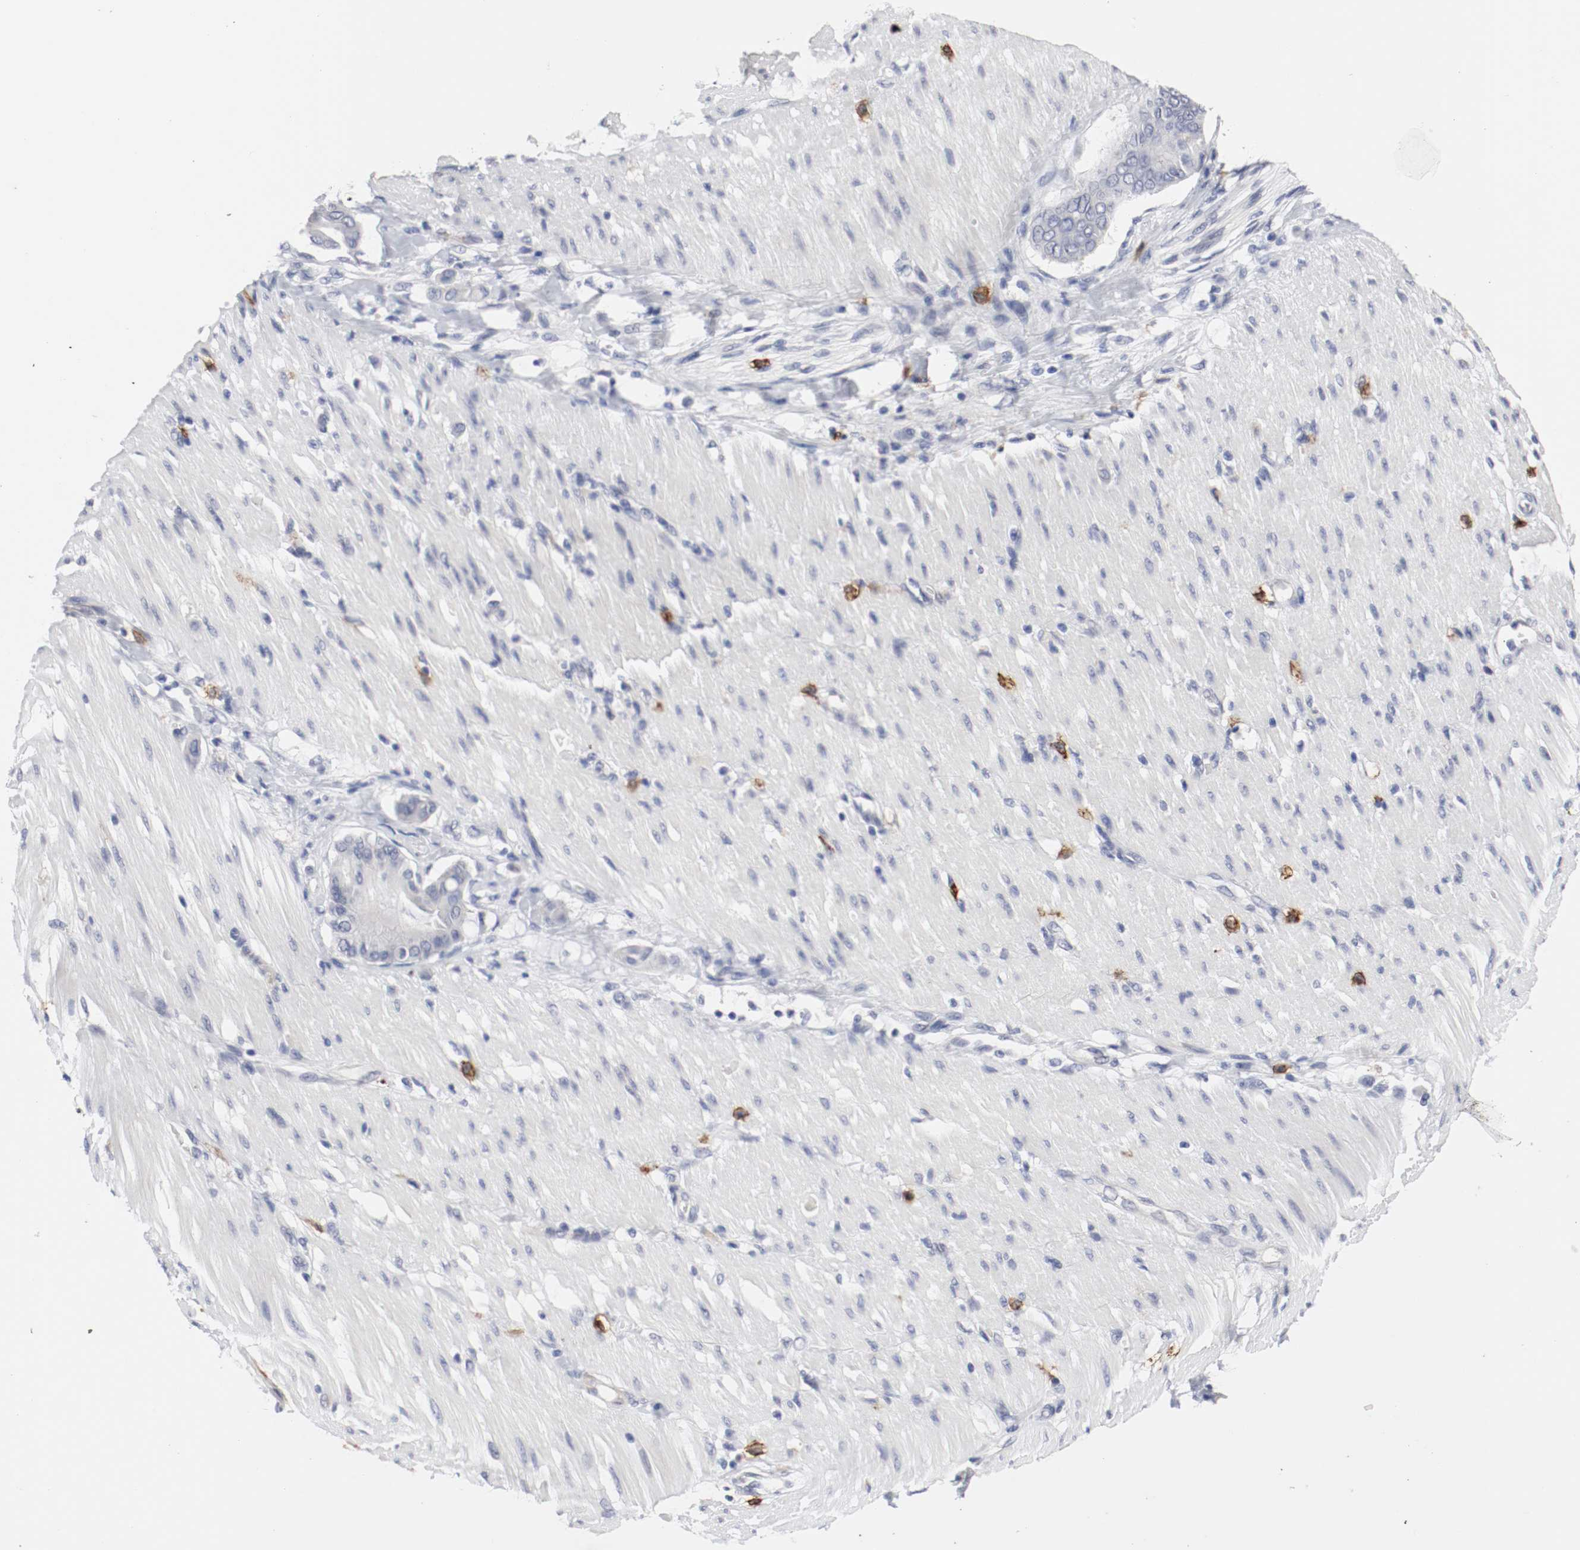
{"staining": {"intensity": "negative", "quantity": "none", "location": "none"}, "tissue": "pancreatic cancer", "cell_type": "Tumor cells", "image_type": "cancer", "snomed": [{"axis": "morphology", "description": "Adenocarcinoma, NOS"}, {"axis": "morphology", "description": "Adenocarcinoma, metastatic, NOS"}, {"axis": "topography", "description": "Lymph node"}, {"axis": "topography", "description": "Pancreas"}, {"axis": "topography", "description": "Duodenum"}], "caption": "Protein analysis of pancreatic cancer (metastatic adenocarcinoma) displays no significant staining in tumor cells.", "gene": "KIT", "patient": {"sex": "female", "age": 64}}